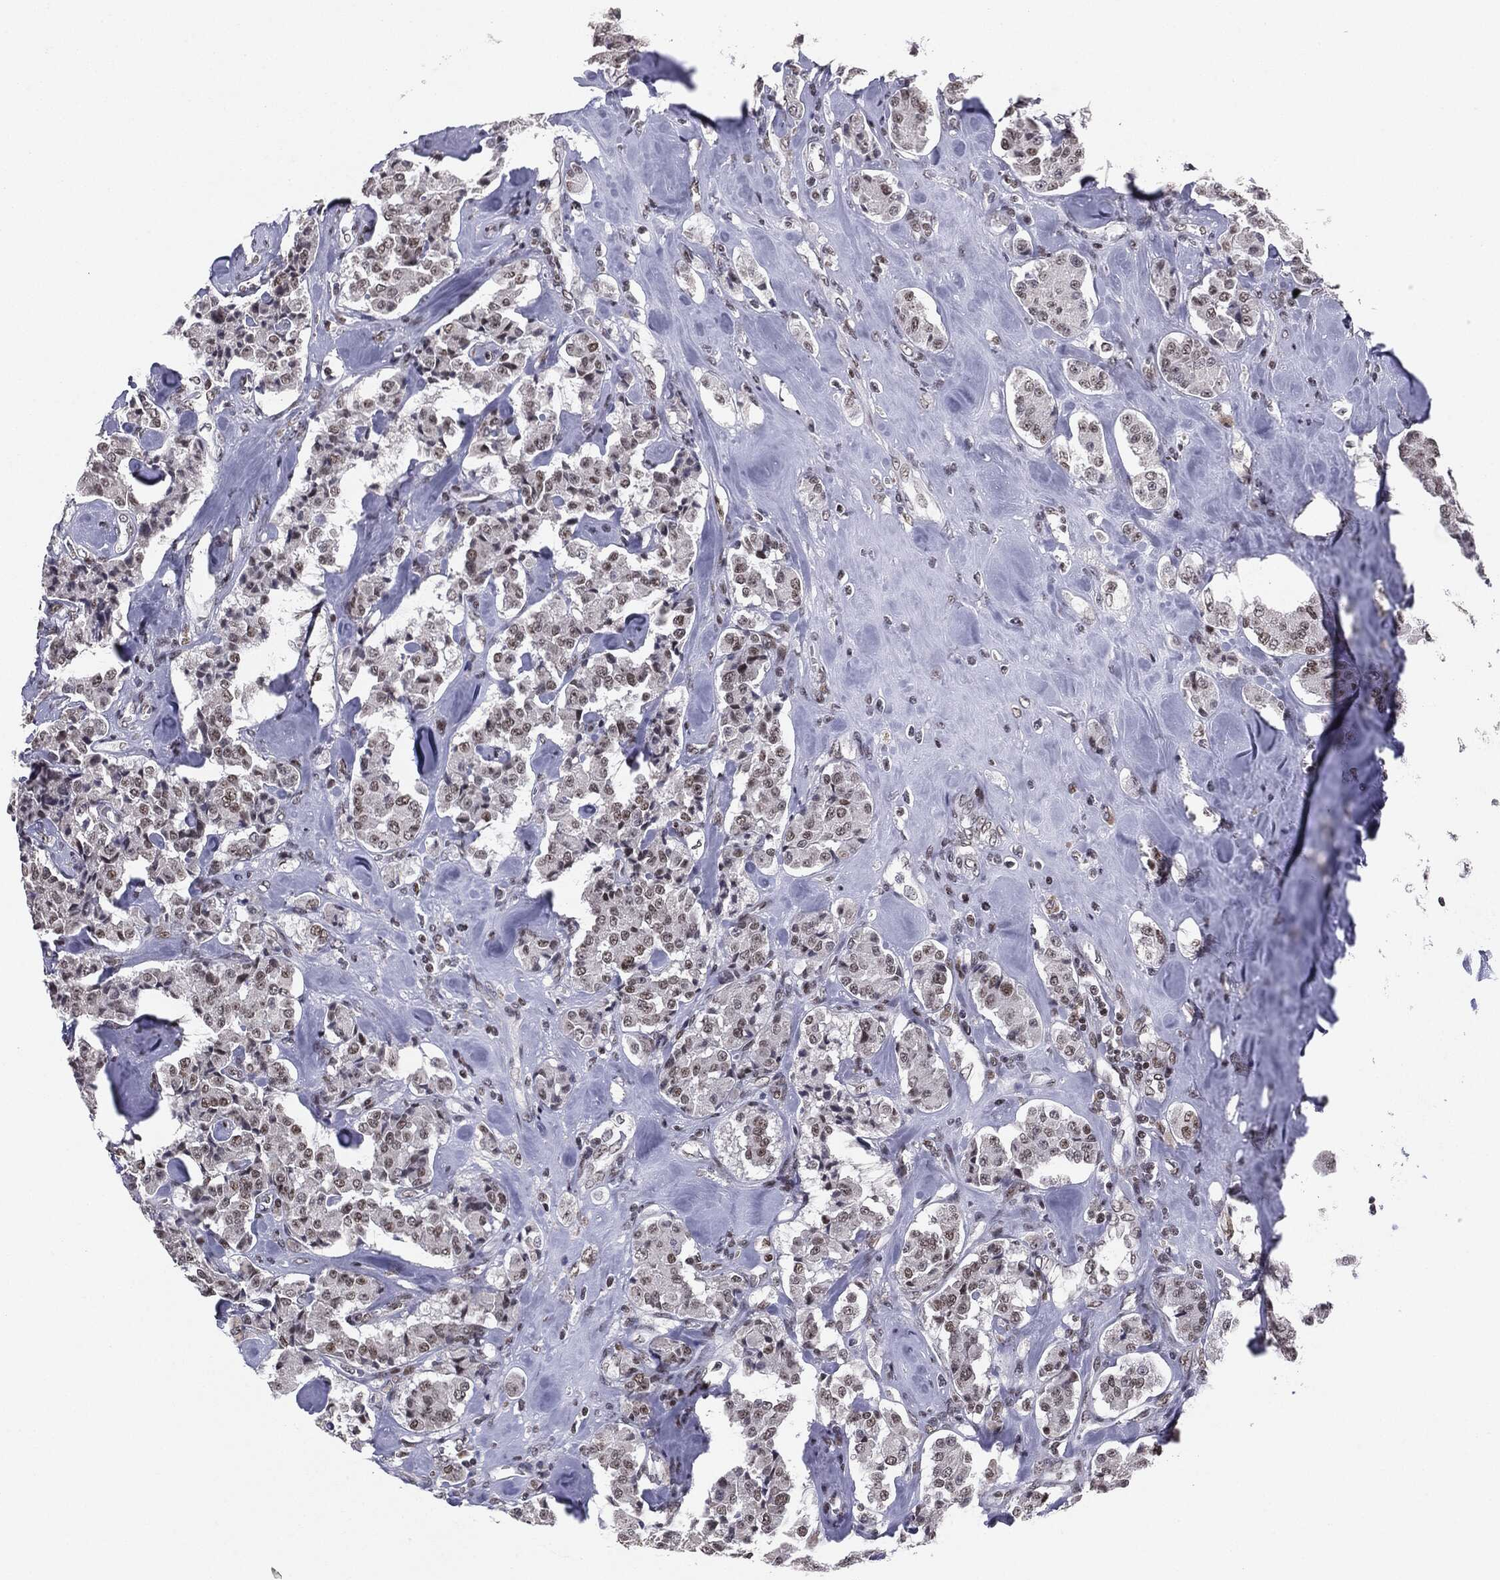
{"staining": {"intensity": "moderate", "quantity": "<25%", "location": "nuclear"}, "tissue": "carcinoid", "cell_type": "Tumor cells", "image_type": "cancer", "snomed": [{"axis": "morphology", "description": "Carcinoid, malignant, NOS"}, {"axis": "topography", "description": "Pancreas"}], "caption": "Moderate nuclear expression is identified in approximately <25% of tumor cells in malignant carcinoid.", "gene": "MDC1", "patient": {"sex": "male", "age": 41}}